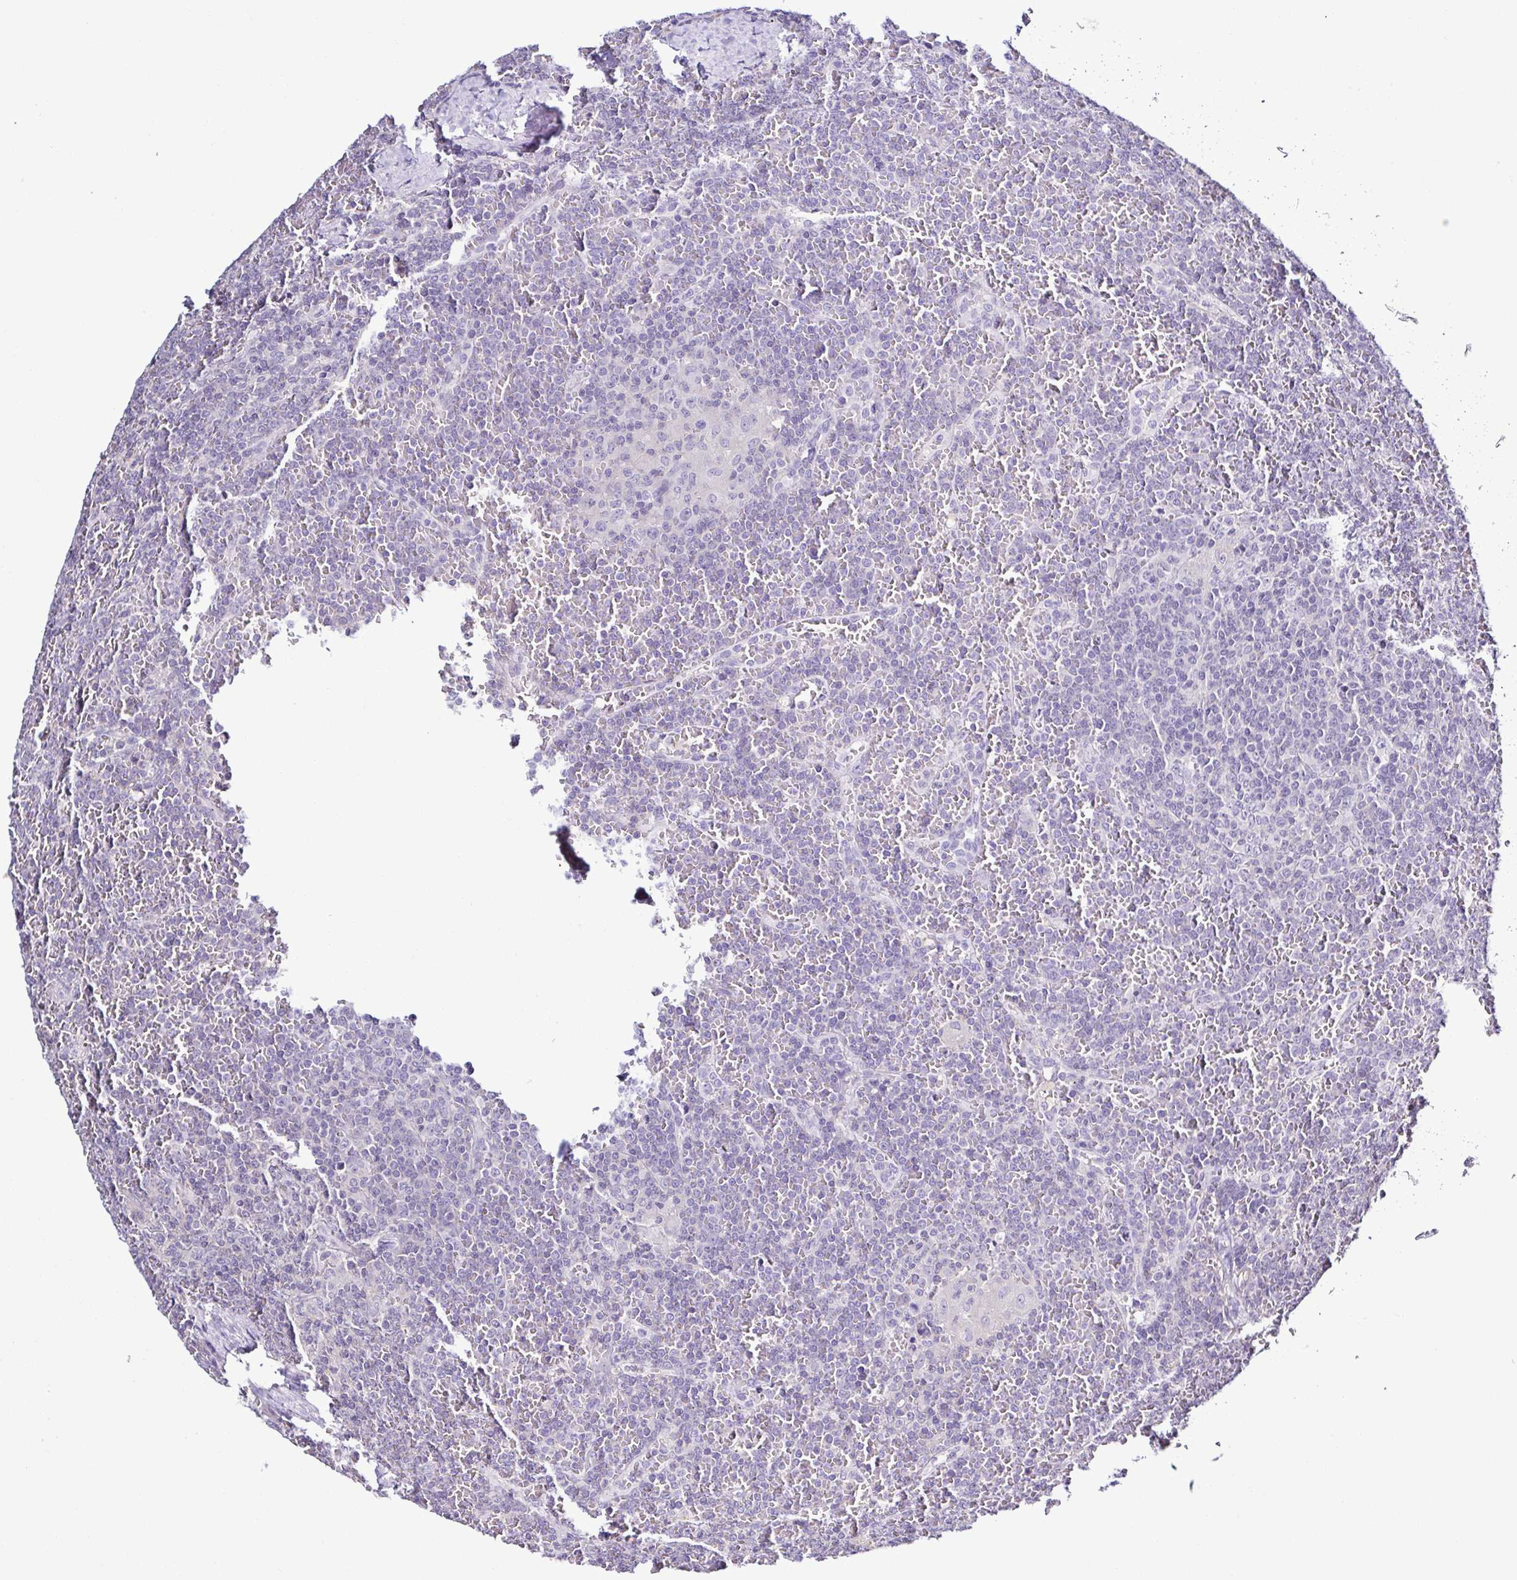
{"staining": {"intensity": "negative", "quantity": "none", "location": "none"}, "tissue": "lymphoma", "cell_type": "Tumor cells", "image_type": "cancer", "snomed": [{"axis": "morphology", "description": "Malignant lymphoma, non-Hodgkin's type, Low grade"}, {"axis": "topography", "description": "Spleen"}], "caption": "The histopathology image demonstrates no significant expression in tumor cells of lymphoma. Brightfield microscopy of immunohistochemistry stained with DAB (3,3'-diaminobenzidine) (brown) and hematoxylin (blue), captured at high magnification.", "gene": "TNNT2", "patient": {"sex": "female", "age": 19}}